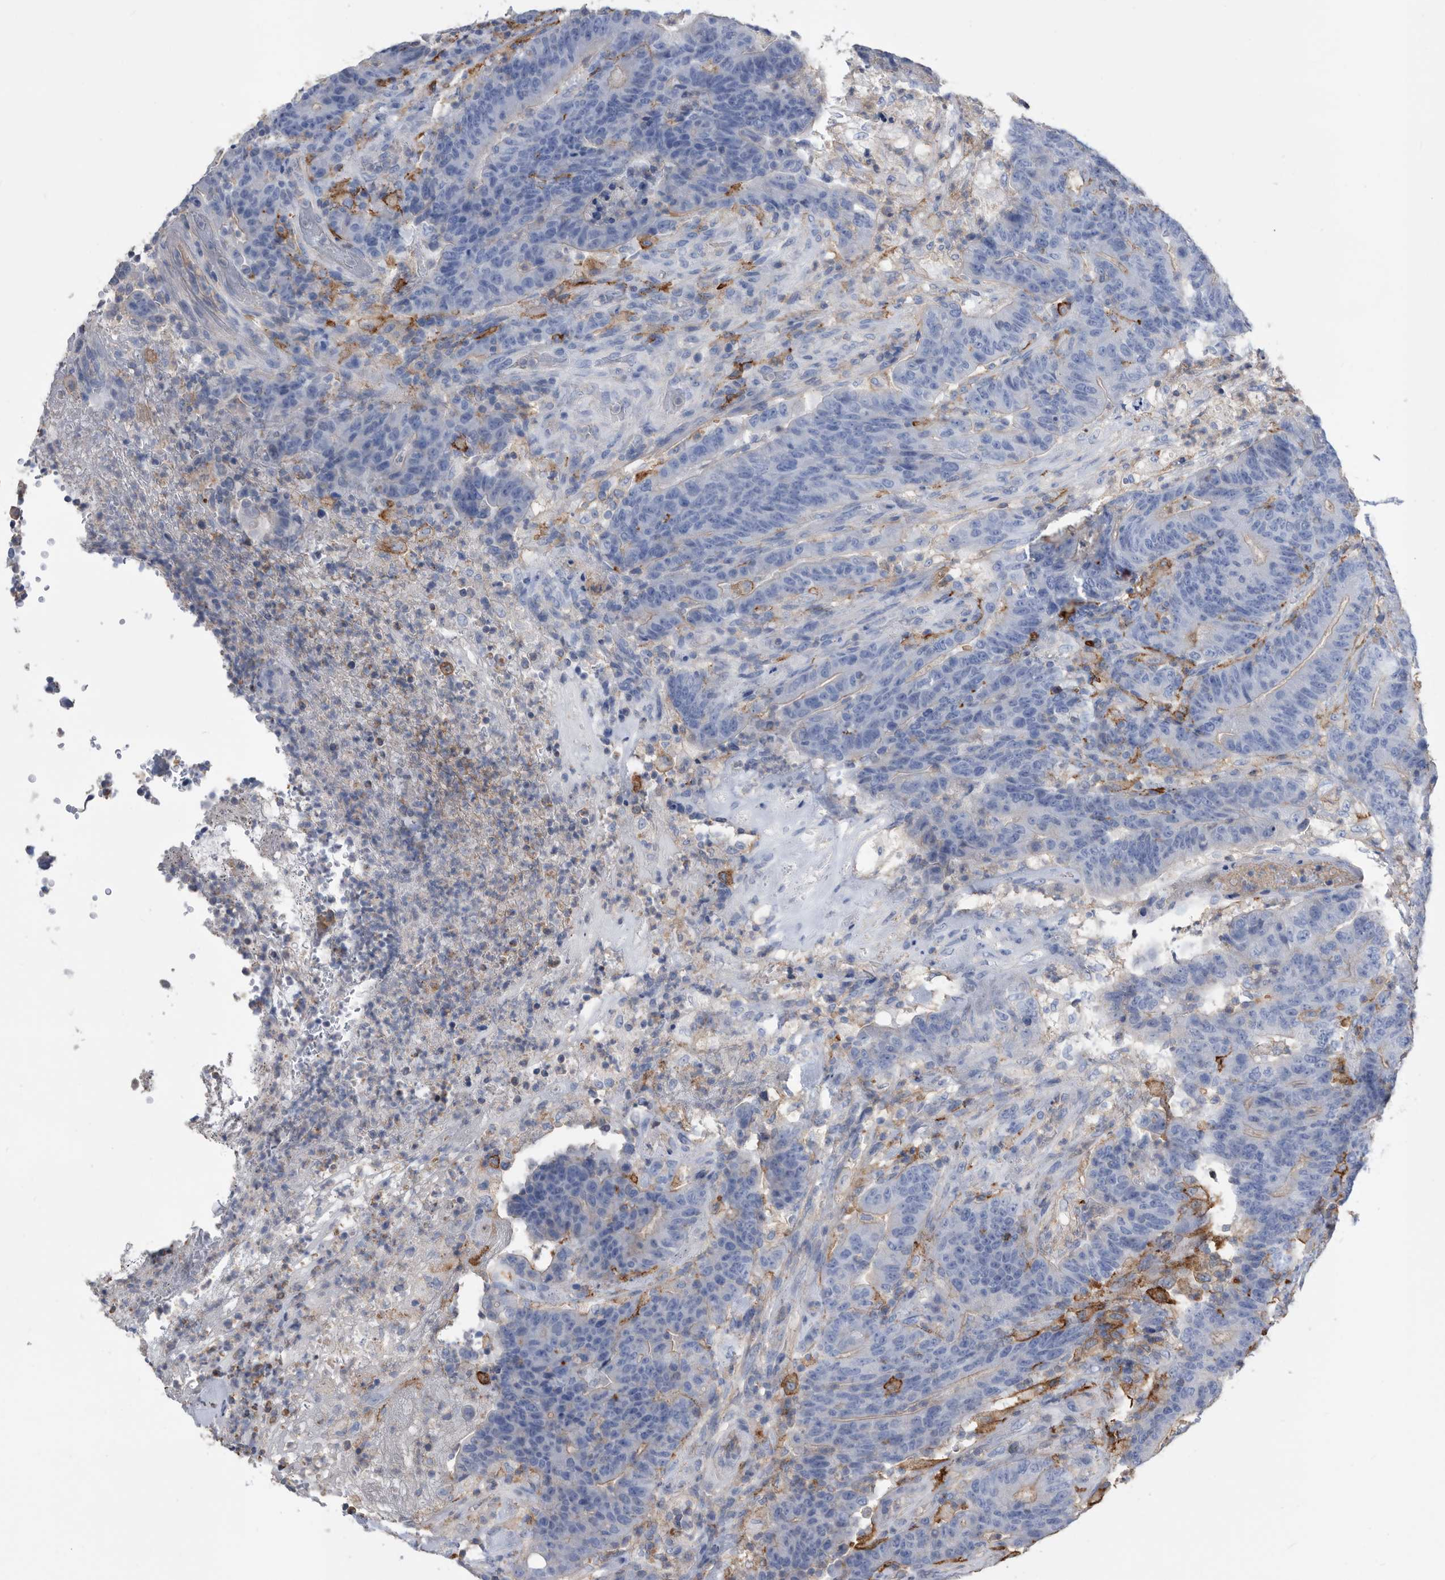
{"staining": {"intensity": "negative", "quantity": "none", "location": "none"}, "tissue": "colorectal cancer", "cell_type": "Tumor cells", "image_type": "cancer", "snomed": [{"axis": "morphology", "description": "Normal tissue, NOS"}, {"axis": "morphology", "description": "Adenocarcinoma, NOS"}, {"axis": "topography", "description": "Colon"}], "caption": "Immunohistochemical staining of colorectal cancer (adenocarcinoma) demonstrates no significant positivity in tumor cells.", "gene": "MS4A4A", "patient": {"sex": "female", "age": 75}}